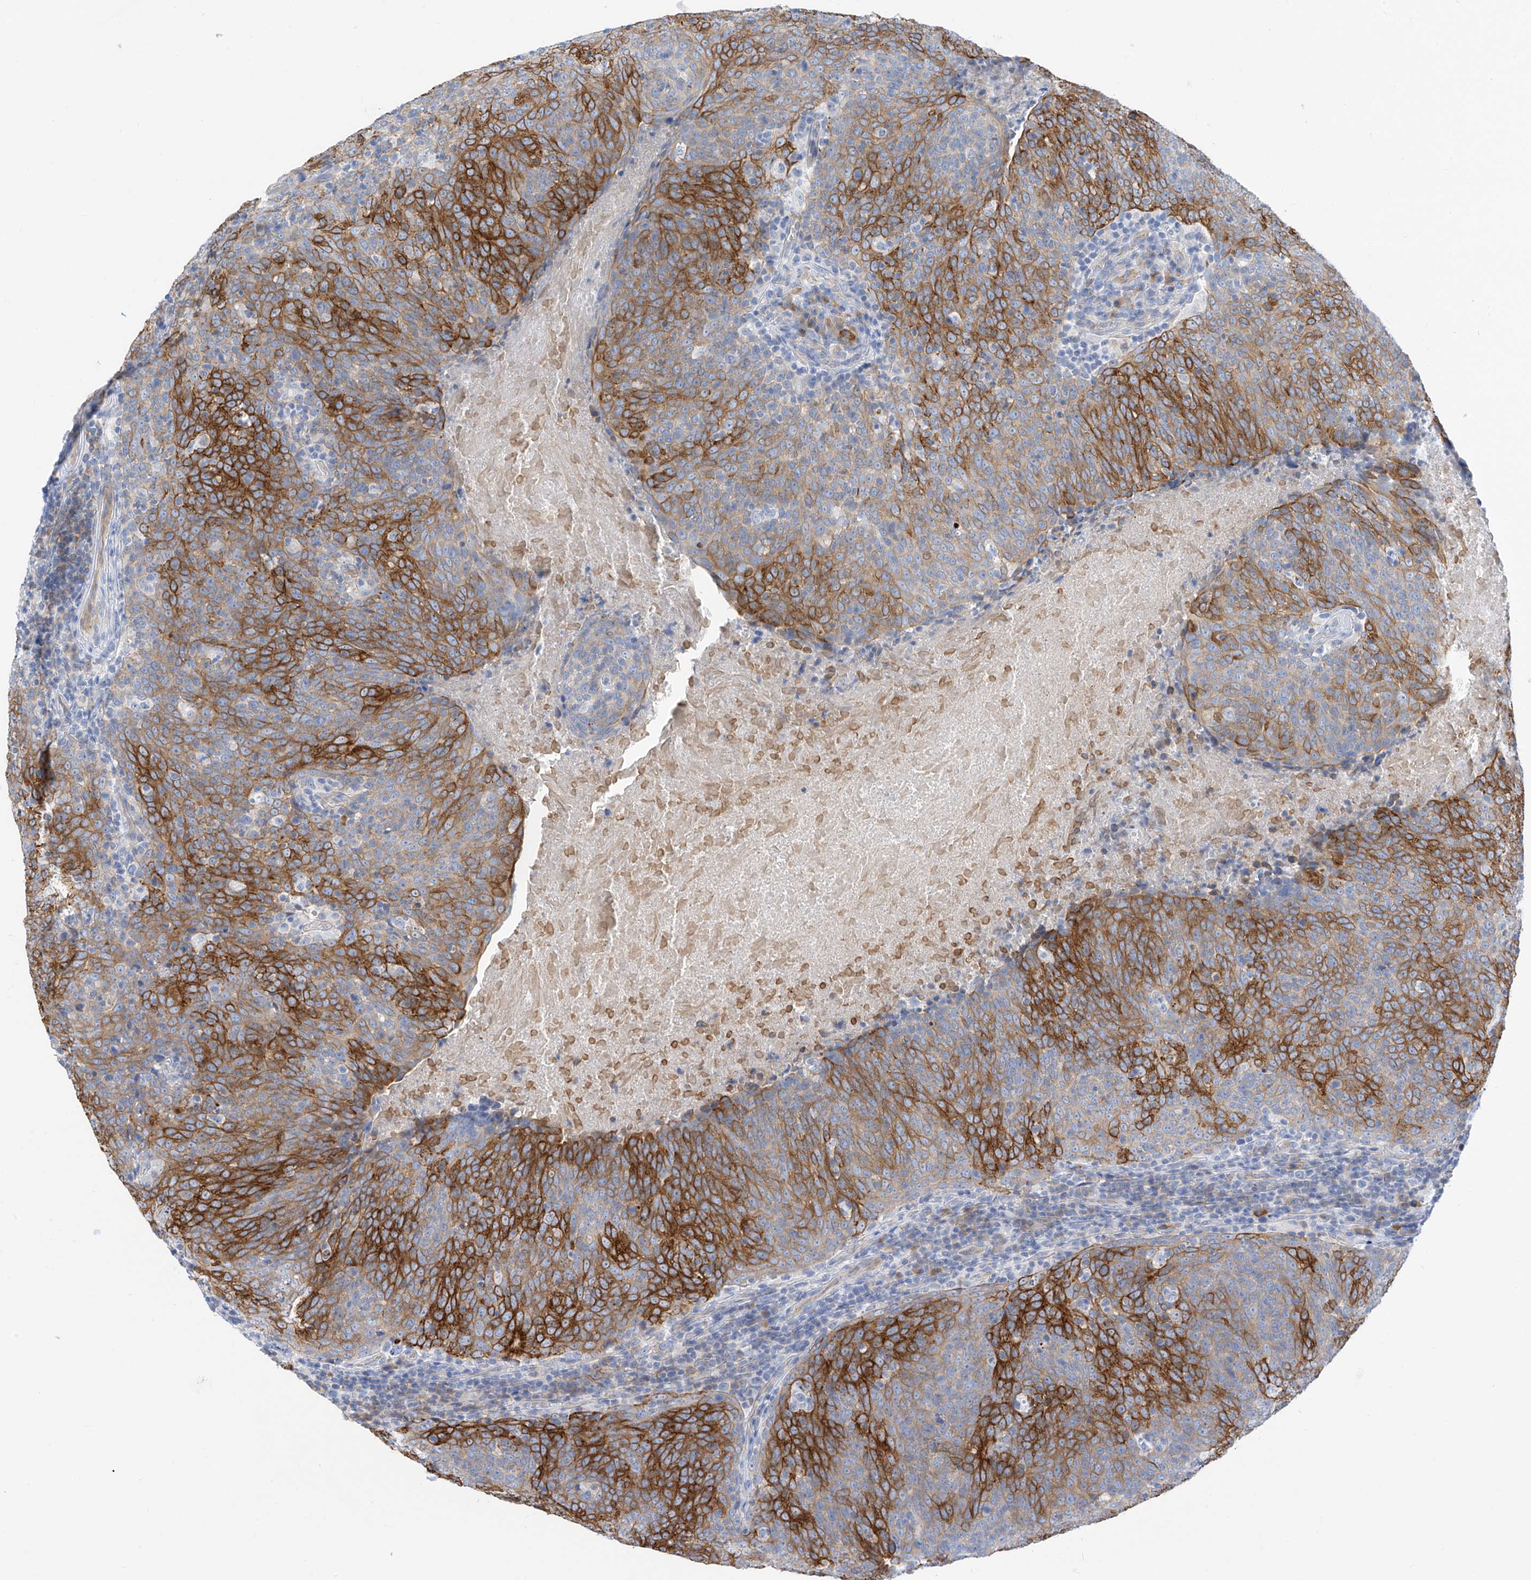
{"staining": {"intensity": "strong", "quantity": "25%-75%", "location": "cytoplasmic/membranous"}, "tissue": "head and neck cancer", "cell_type": "Tumor cells", "image_type": "cancer", "snomed": [{"axis": "morphology", "description": "Squamous cell carcinoma, NOS"}, {"axis": "morphology", "description": "Squamous cell carcinoma, metastatic, NOS"}, {"axis": "topography", "description": "Lymph node"}, {"axis": "topography", "description": "Head-Neck"}], "caption": "A high-resolution photomicrograph shows immunohistochemistry staining of head and neck metastatic squamous cell carcinoma, which reveals strong cytoplasmic/membranous positivity in approximately 25%-75% of tumor cells. The staining is performed using DAB brown chromogen to label protein expression. The nuclei are counter-stained blue using hematoxylin.", "gene": "PIK3C2B", "patient": {"sex": "male", "age": 62}}